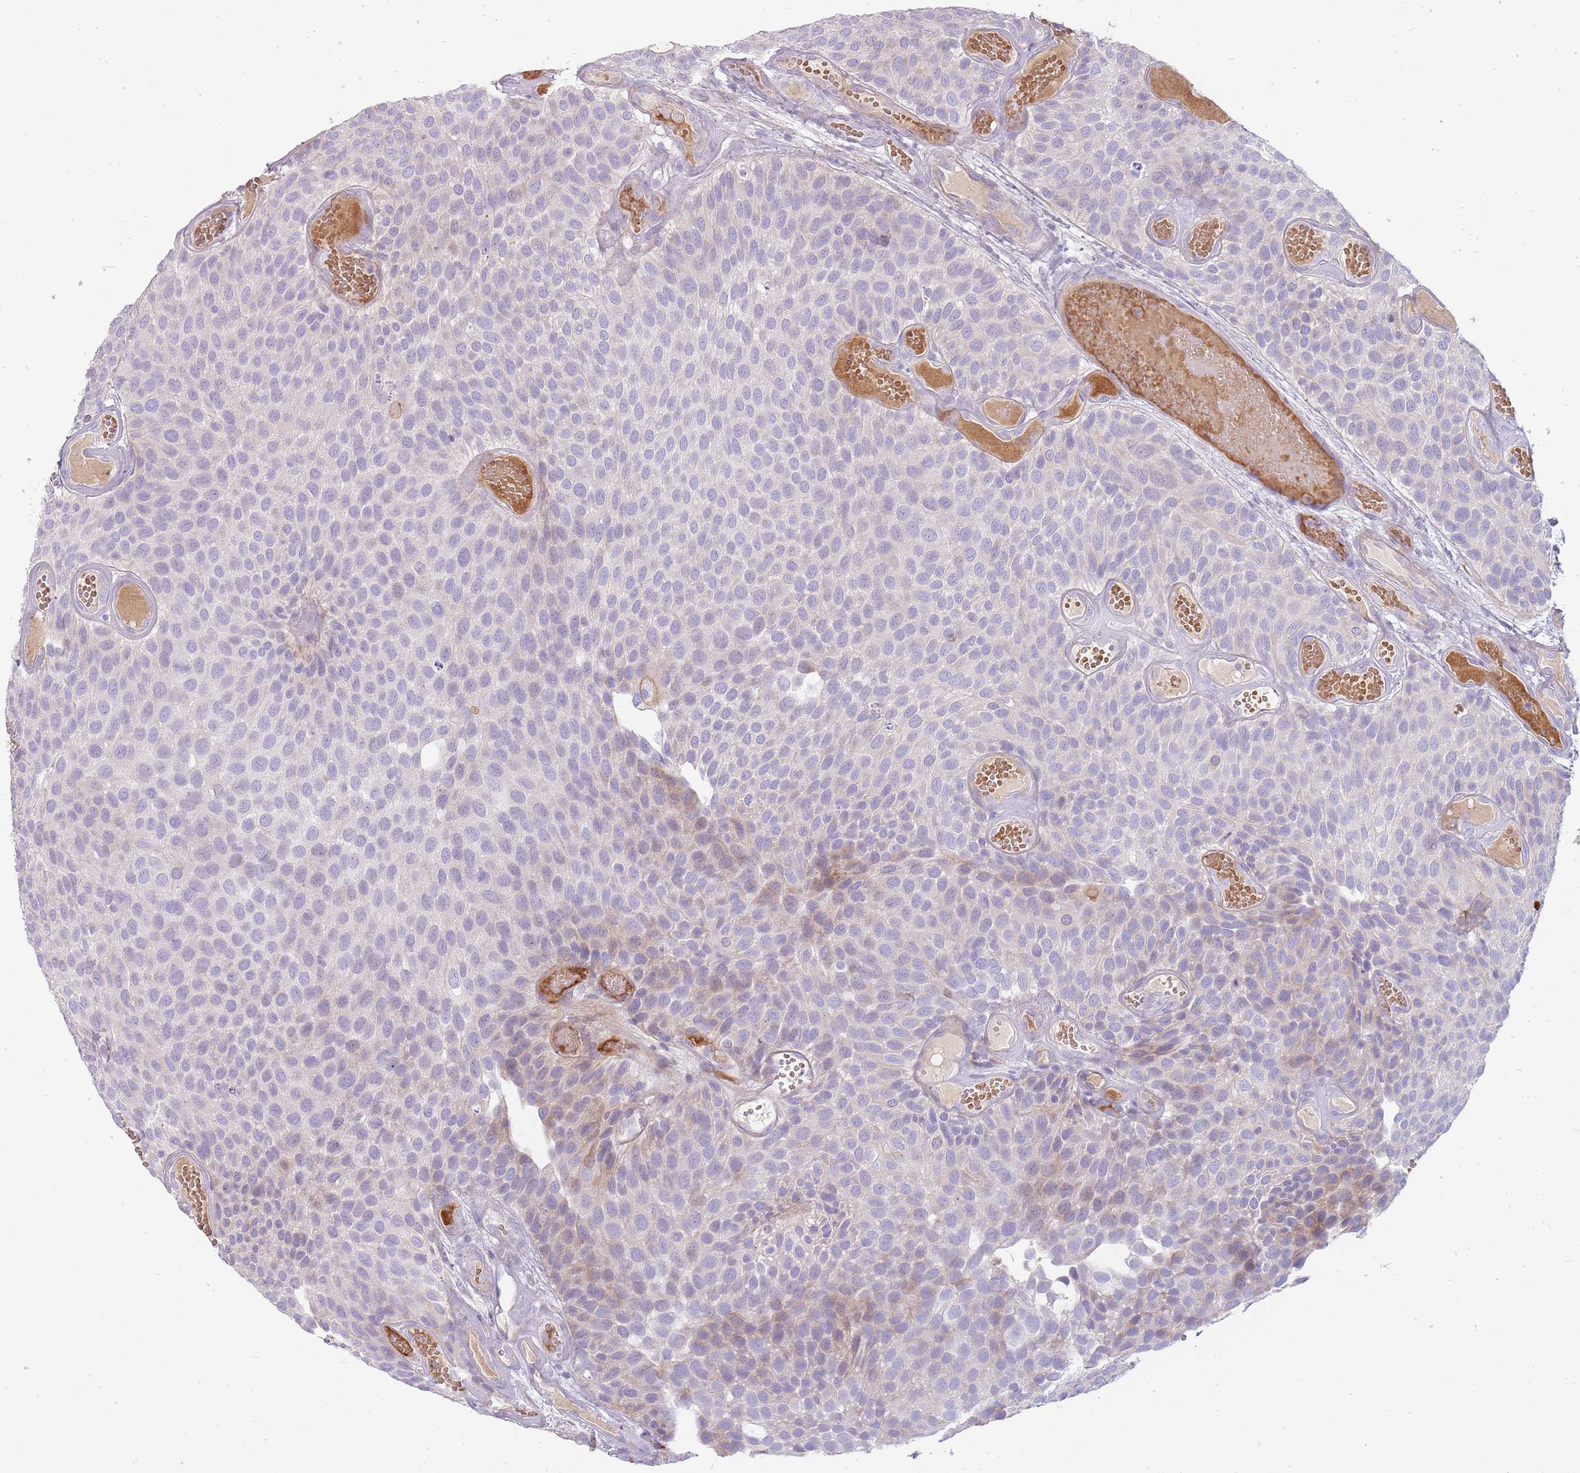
{"staining": {"intensity": "weak", "quantity": "<25%", "location": "cytoplasmic/membranous"}, "tissue": "urothelial cancer", "cell_type": "Tumor cells", "image_type": "cancer", "snomed": [{"axis": "morphology", "description": "Urothelial carcinoma, Low grade"}, {"axis": "topography", "description": "Urinary bladder"}], "caption": "This photomicrograph is of urothelial cancer stained with IHC to label a protein in brown with the nuclei are counter-stained blue. There is no positivity in tumor cells.", "gene": "MCUB", "patient": {"sex": "male", "age": 89}}